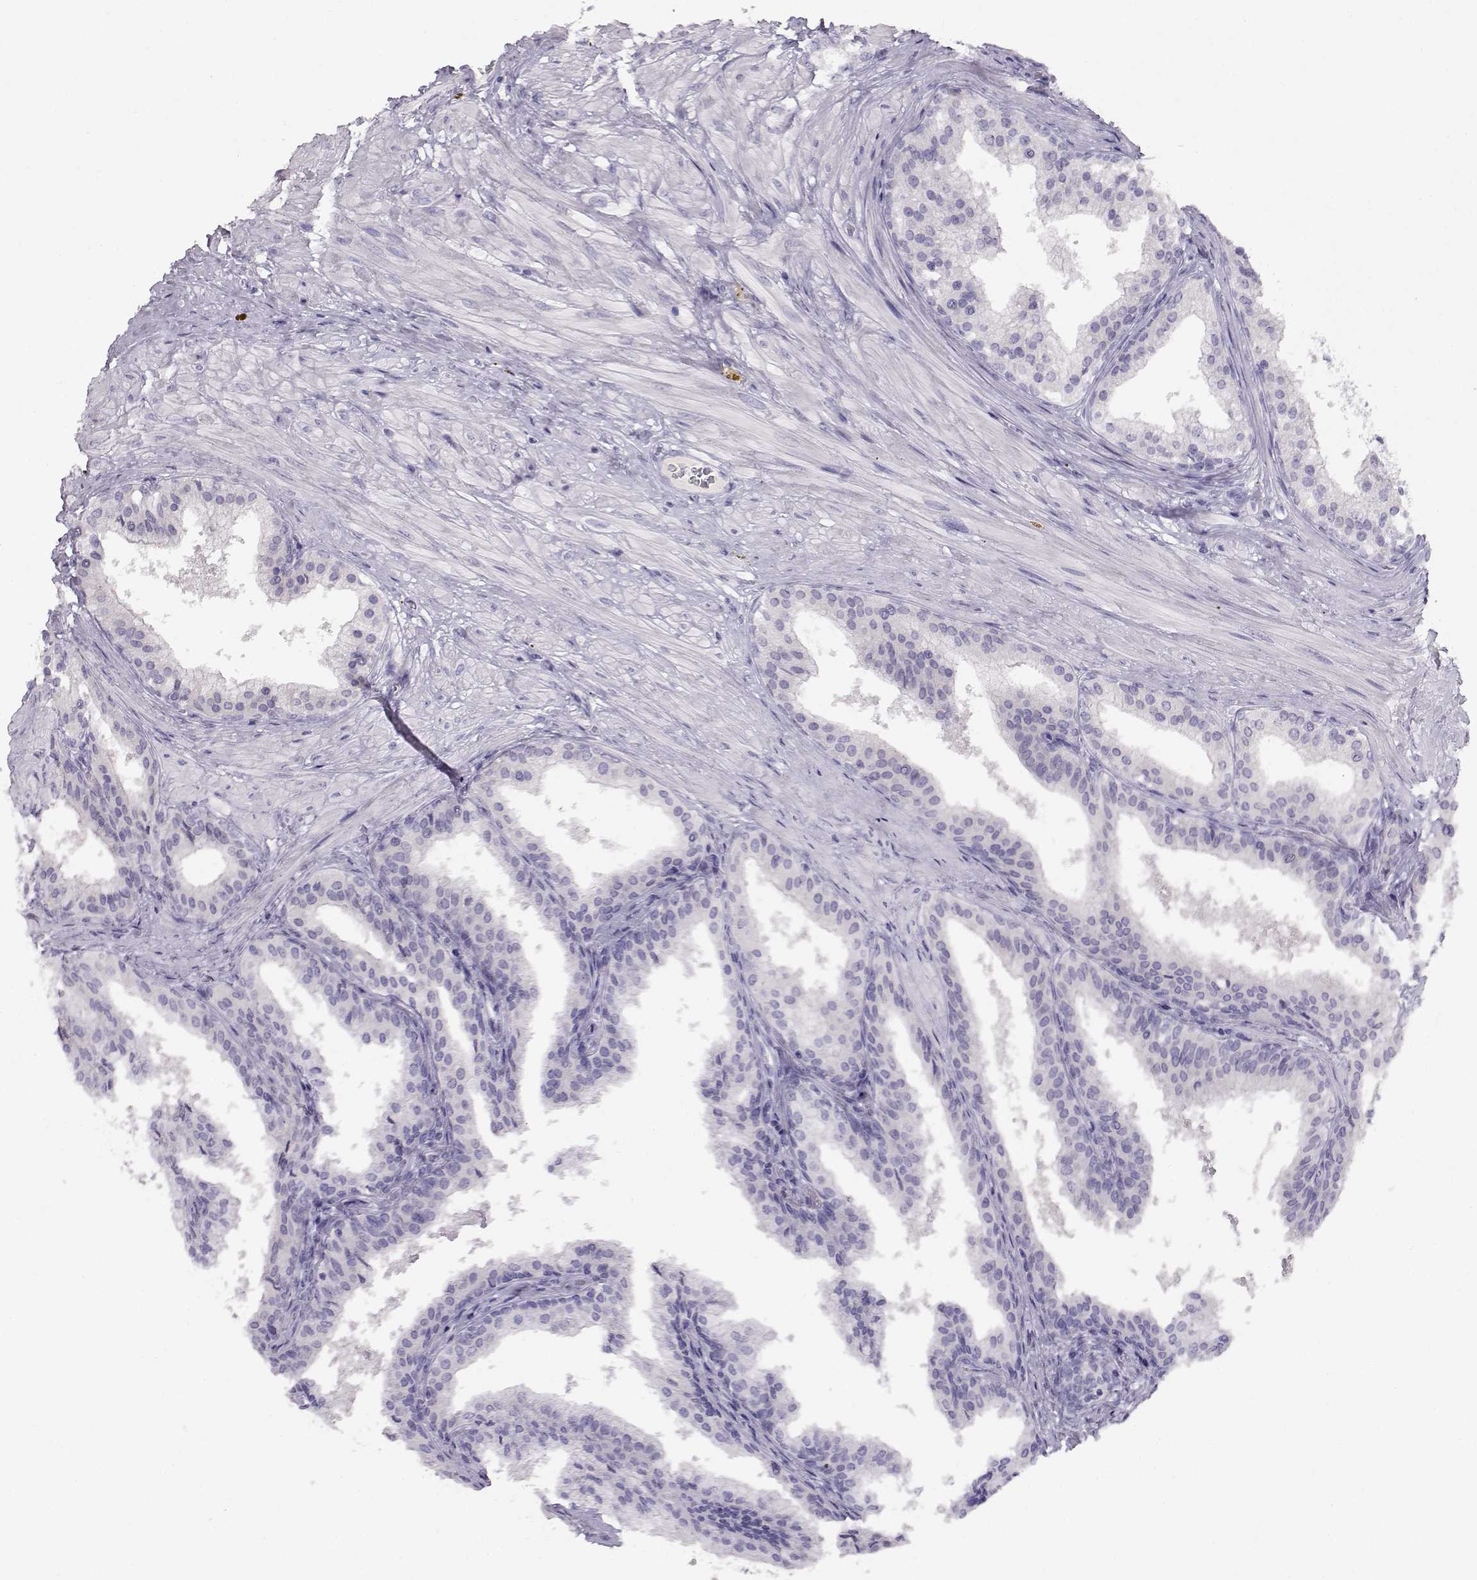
{"staining": {"intensity": "negative", "quantity": "none", "location": "none"}, "tissue": "prostate cancer", "cell_type": "Tumor cells", "image_type": "cancer", "snomed": [{"axis": "morphology", "description": "Adenocarcinoma, Low grade"}, {"axis": "topography", "description": "Prostate"}], "caption": "There is no significant staining in tumor cells of prostate cancer.", "gene": "OPN5", "patient": {"sex": "male", "age": 56}}